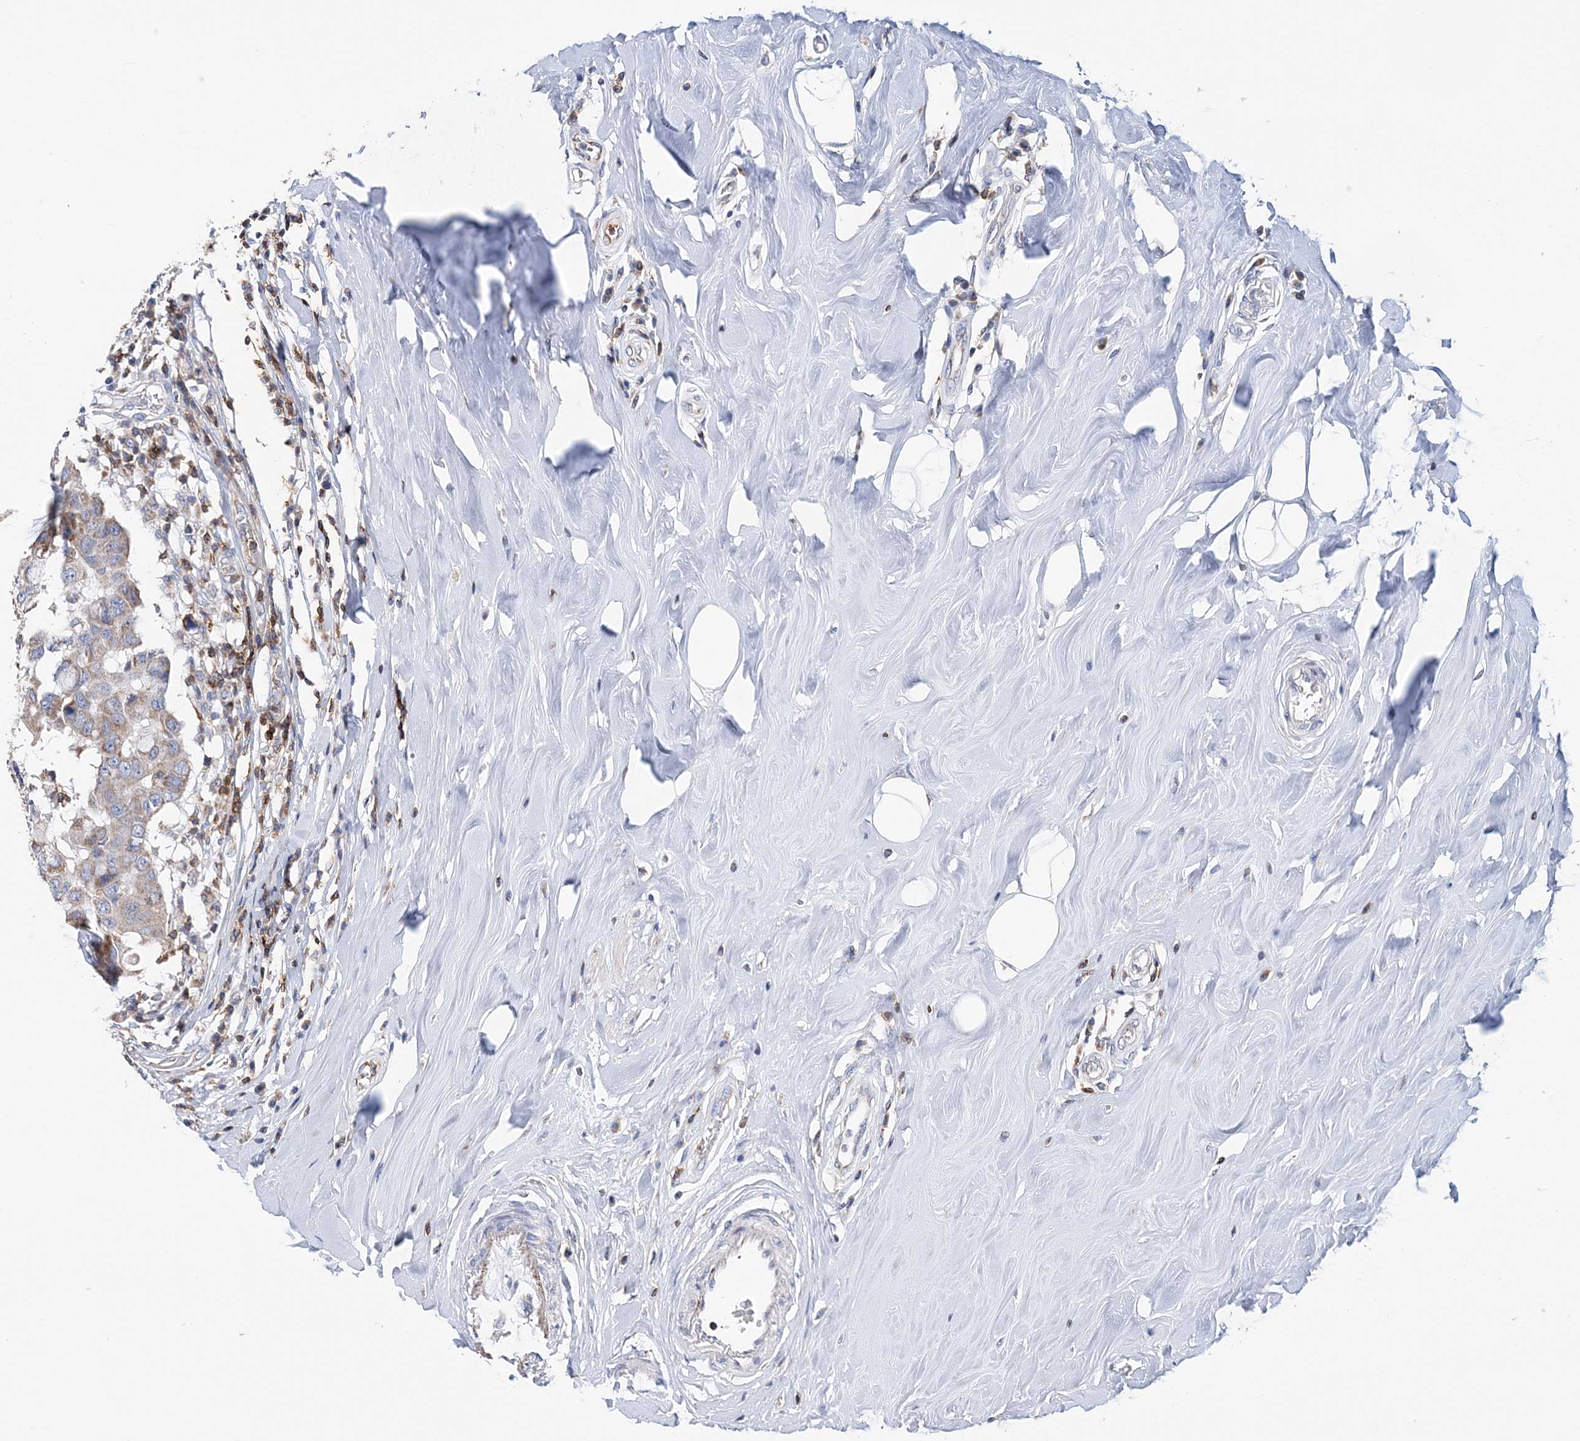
{"staining": {"intensity": "weak", "quantity": "<25%", "location": "cytoplasmic/membranous"}, "tissue": "breast cancer", "cell_type": "Tumor cells", "image_type": "cancer", "snomed": [{"axis": "morphology", "description": "Duct carcinoma"}, {"axis": "topography", "description": "Breast"}], "caption": "A high-resolution photomicrograph shows IHC staining of breast cancer (infiltrating ductal carcinoma), which exhibits no significant expression in tumor cells.", "gene": "TTC32", "patient": {"sex": "female", "age": 27}}